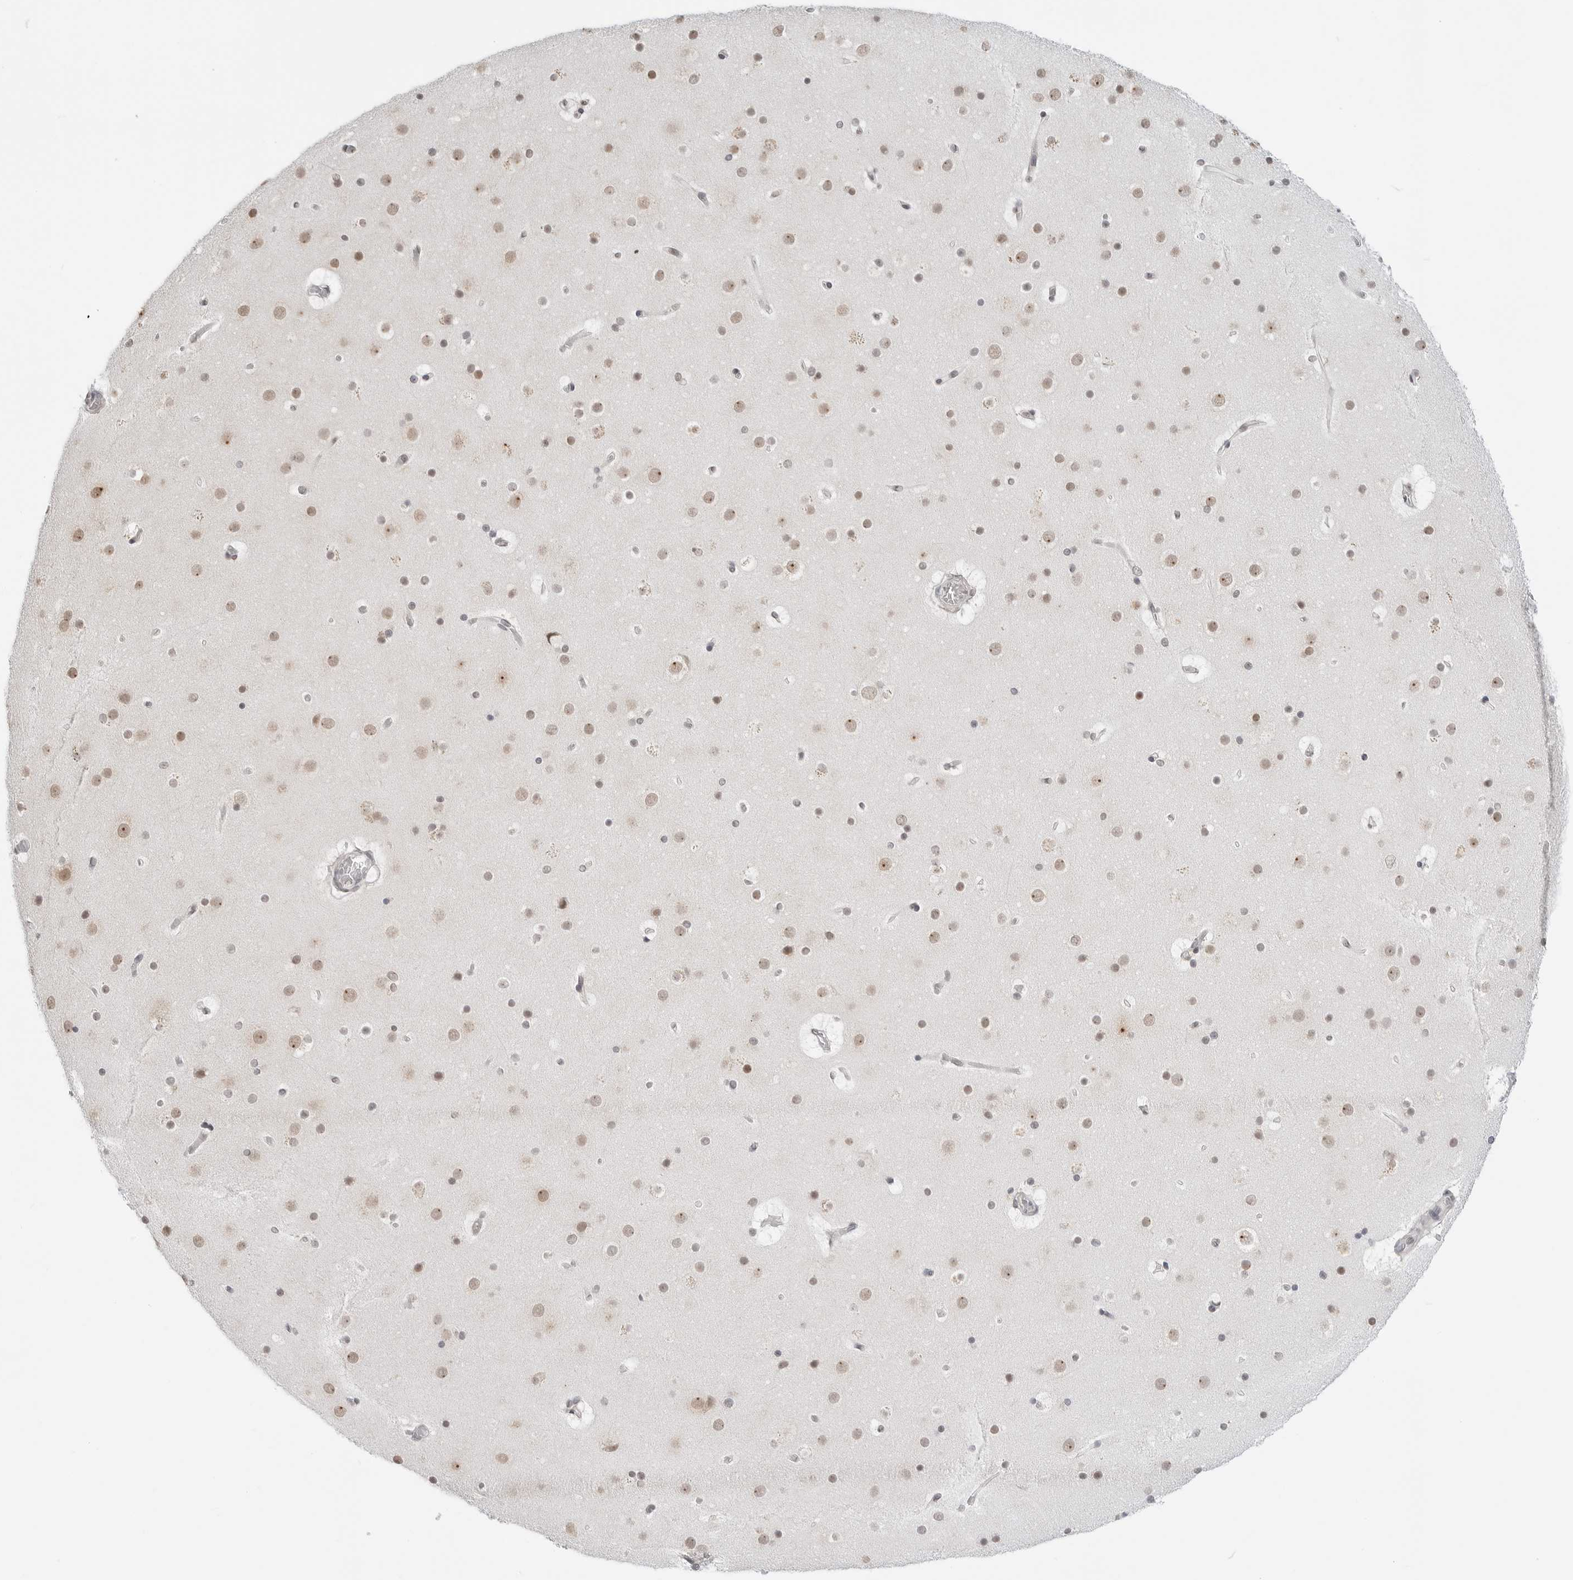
{"staining": {"intensity": "negative", "quantity": "none", "location": "none"}, "tissue": "cerebral cortex", "cell_type": "Endothelial cells", "image_type": "normal", "snomed": [{"axis": "morphology", "description": "Normal tissue, NOS"}, {"axis": "topography", "description": "Cerebral cortex"}], "caption": "A micrograph of human cerebral cortex is negative for staining in endothelial cells. The staining was performed using DAB to visualize the protein expression in brown, while the nuclei were stained in blue with hematoxylin (Magnification: 20x).", "gene": "METAP1", "patient": {"sex": "male", "age": 57}}